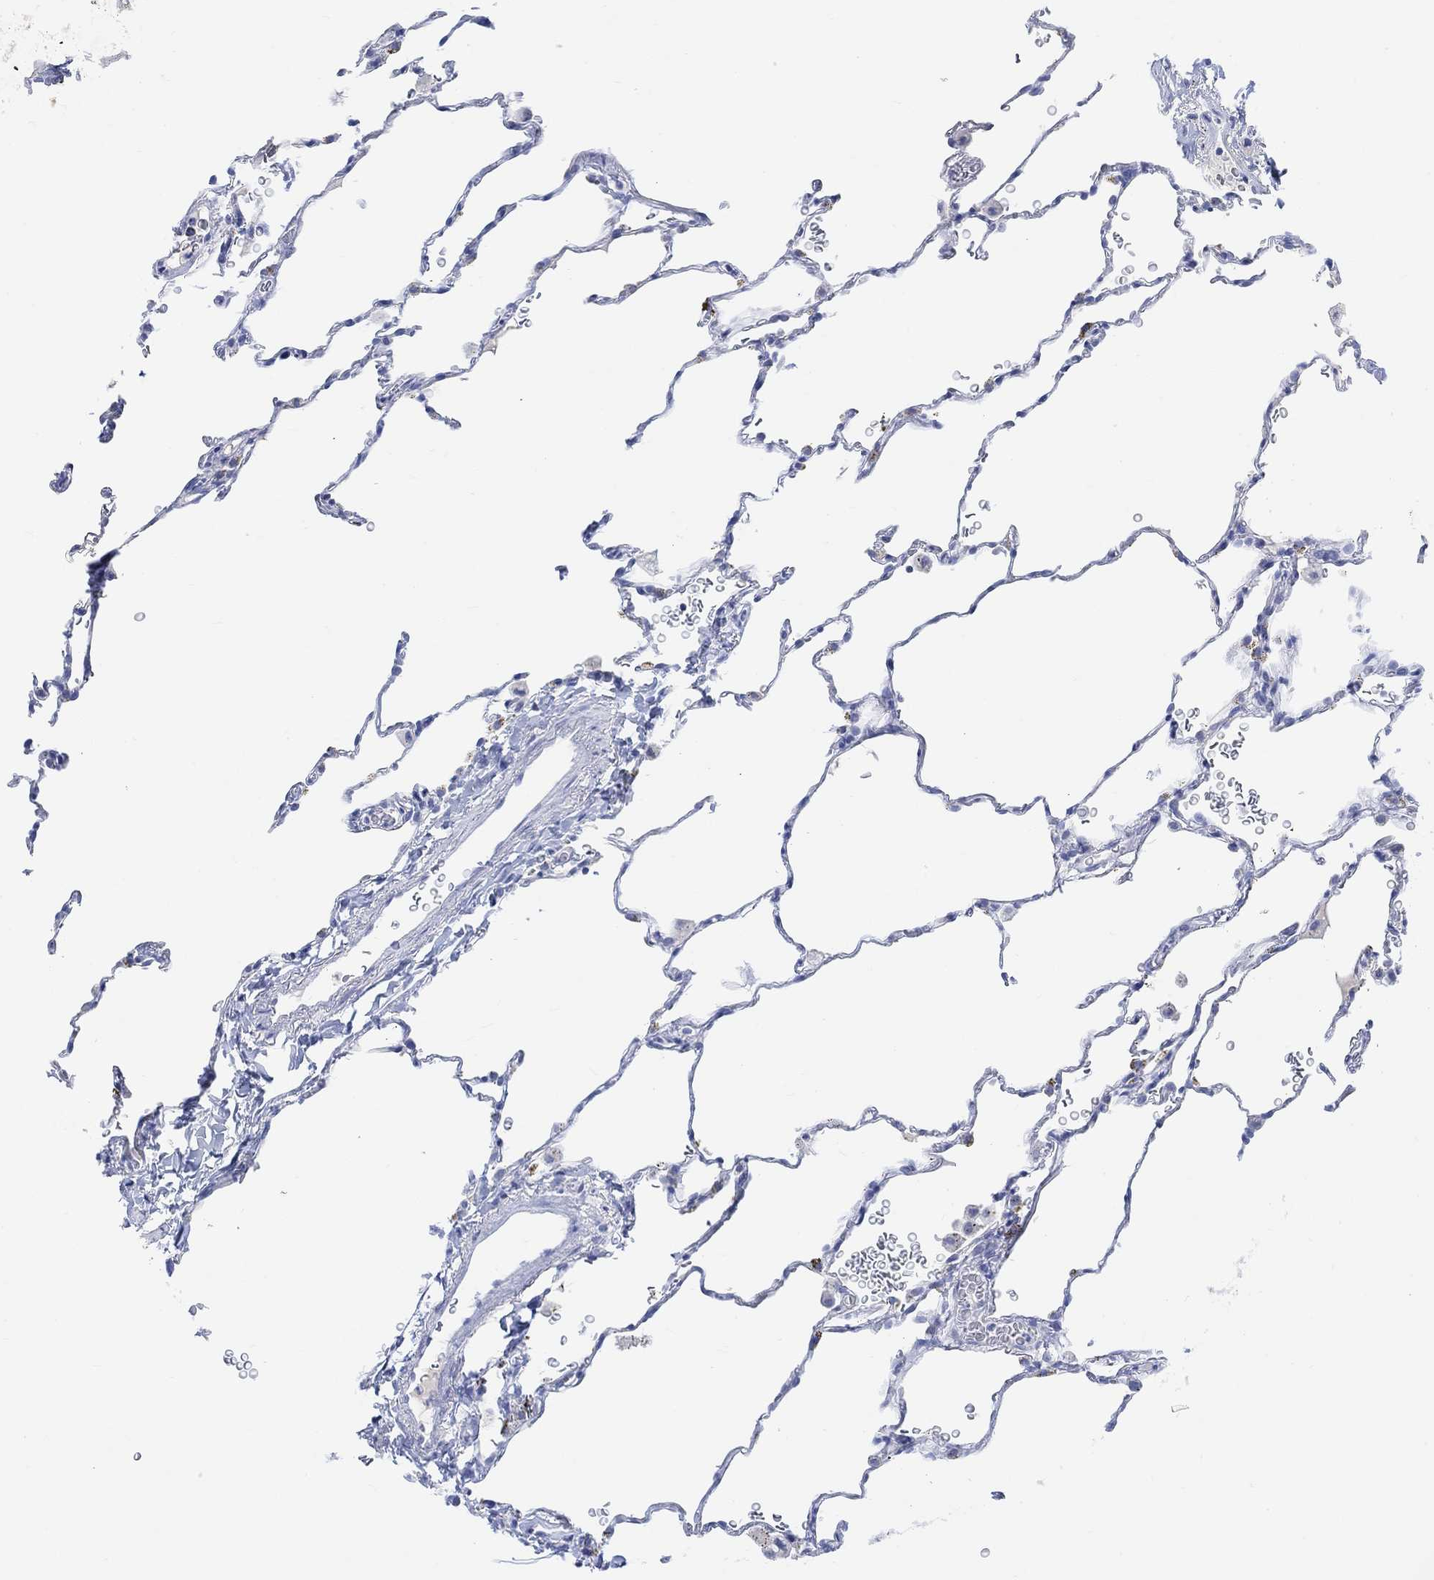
{"staining": {"intensity": "negative", "quantity": "none", "location": "none"}, "tissue": "lung", "cell_type": "Alveolar cells", "image_type": "normal", "snomed": [{"axis": "morphology", "description": "Normal tissue, NOS"}, {"axis": "morphology", "description": "Adenocarcinoma, metastatic, NOS"}, {"axis": "topography", "description": "Lung"}], "caption": "This is an IHC photomicrograph of normal human lung. There is no expression in alveolar cells.", "gene": "CALCA", "patient": {"sex": "male", "age": 45}}